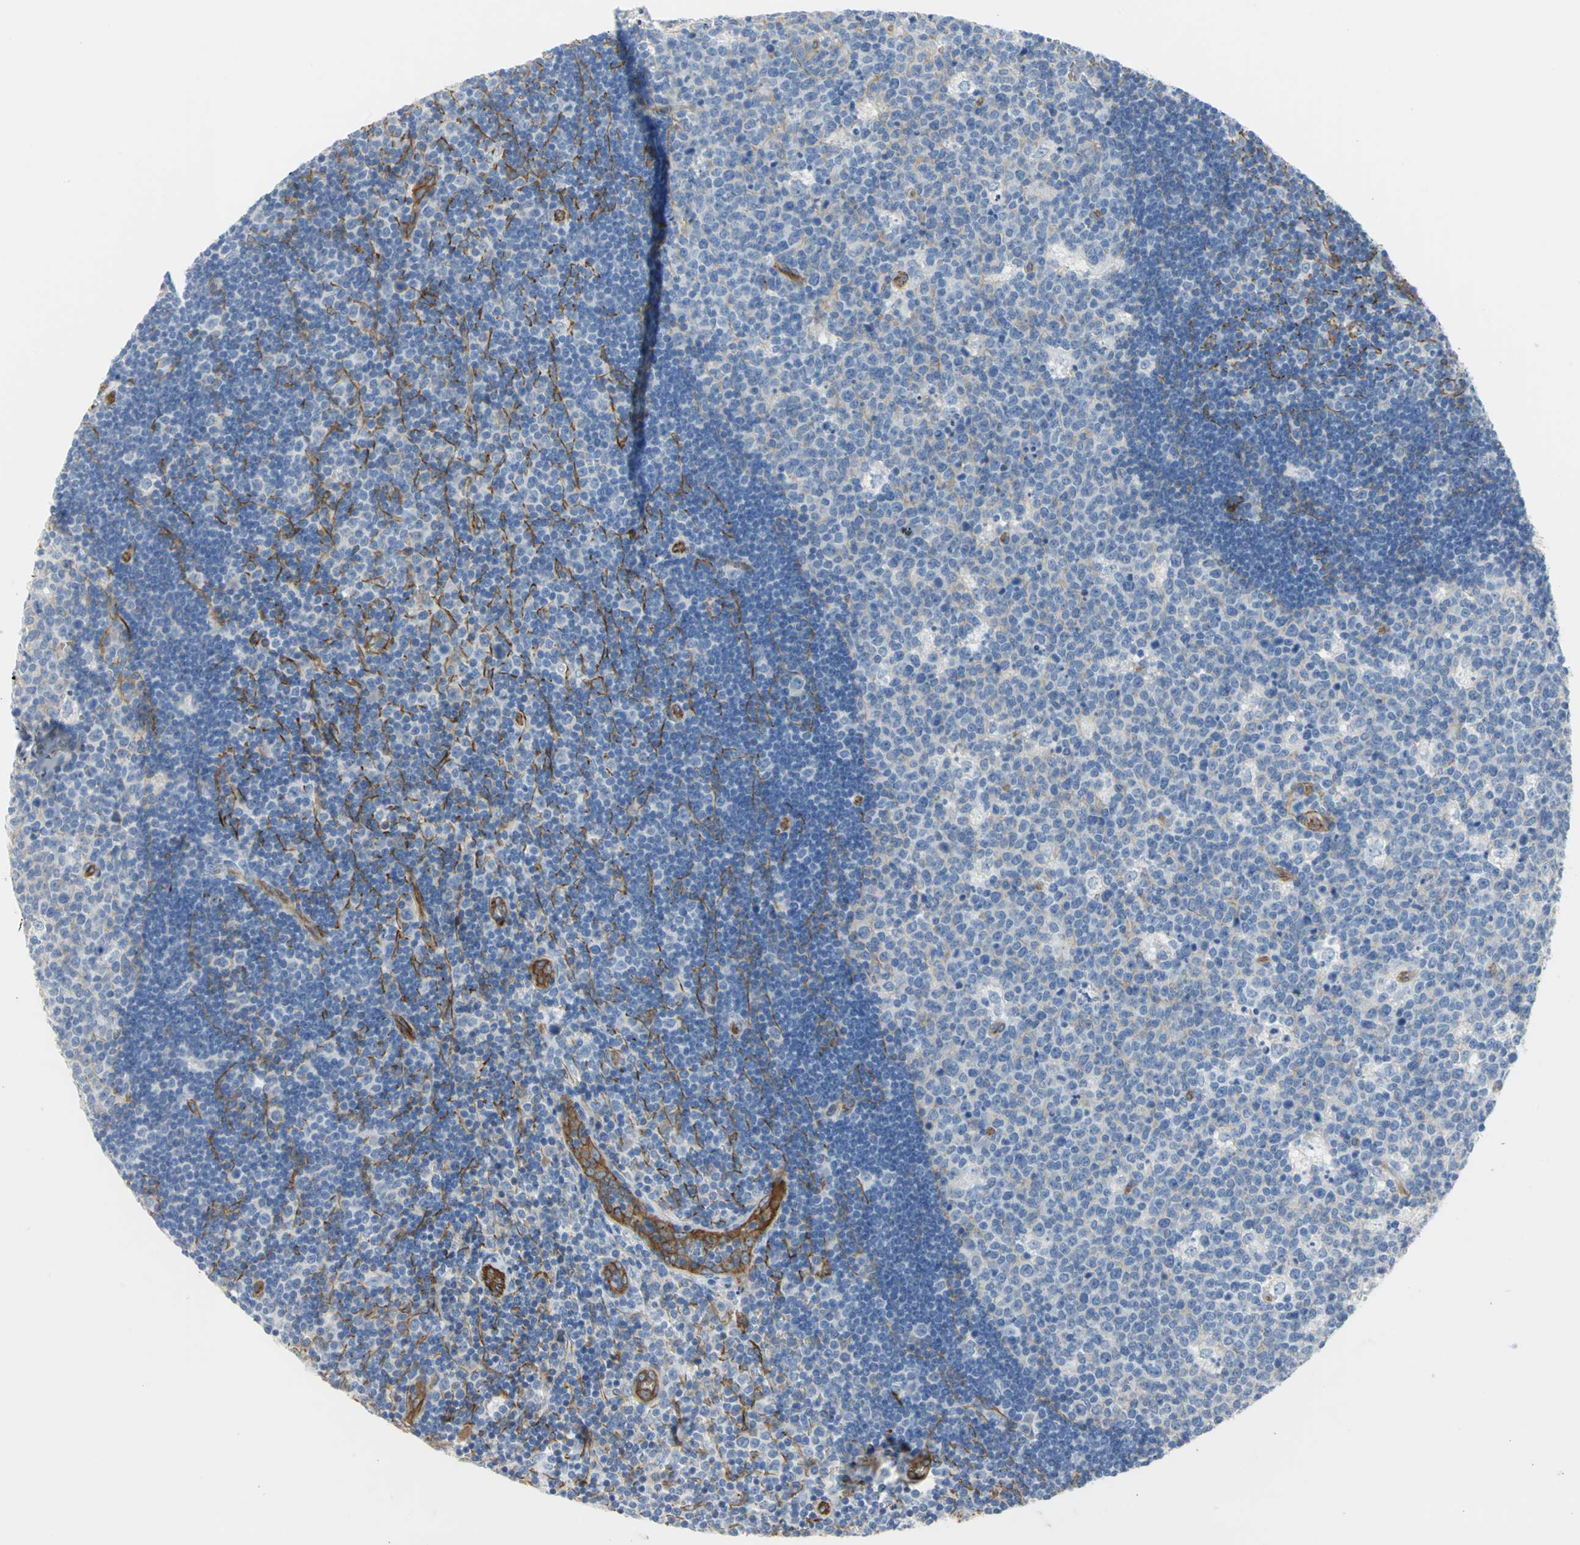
{"staining": {"intensity": "negative", "quantity": "none", "location": "none"}, "tissue": "lymph node", "cell_type": "Germinal center cells", "image_type": "normal", "snomed": [{"axis": "morphology", "description": "Normal tissue, NOS"}, {"axis": "topography", "description": "Lymph node"}, {"axis": "topography", "description": "Salivary gland"}], "caption": "Image shows no protein expression in germinal center cells of normal lymph node.", "gene": "FLNB", "patient": {"sex": "male", "age": 8}}